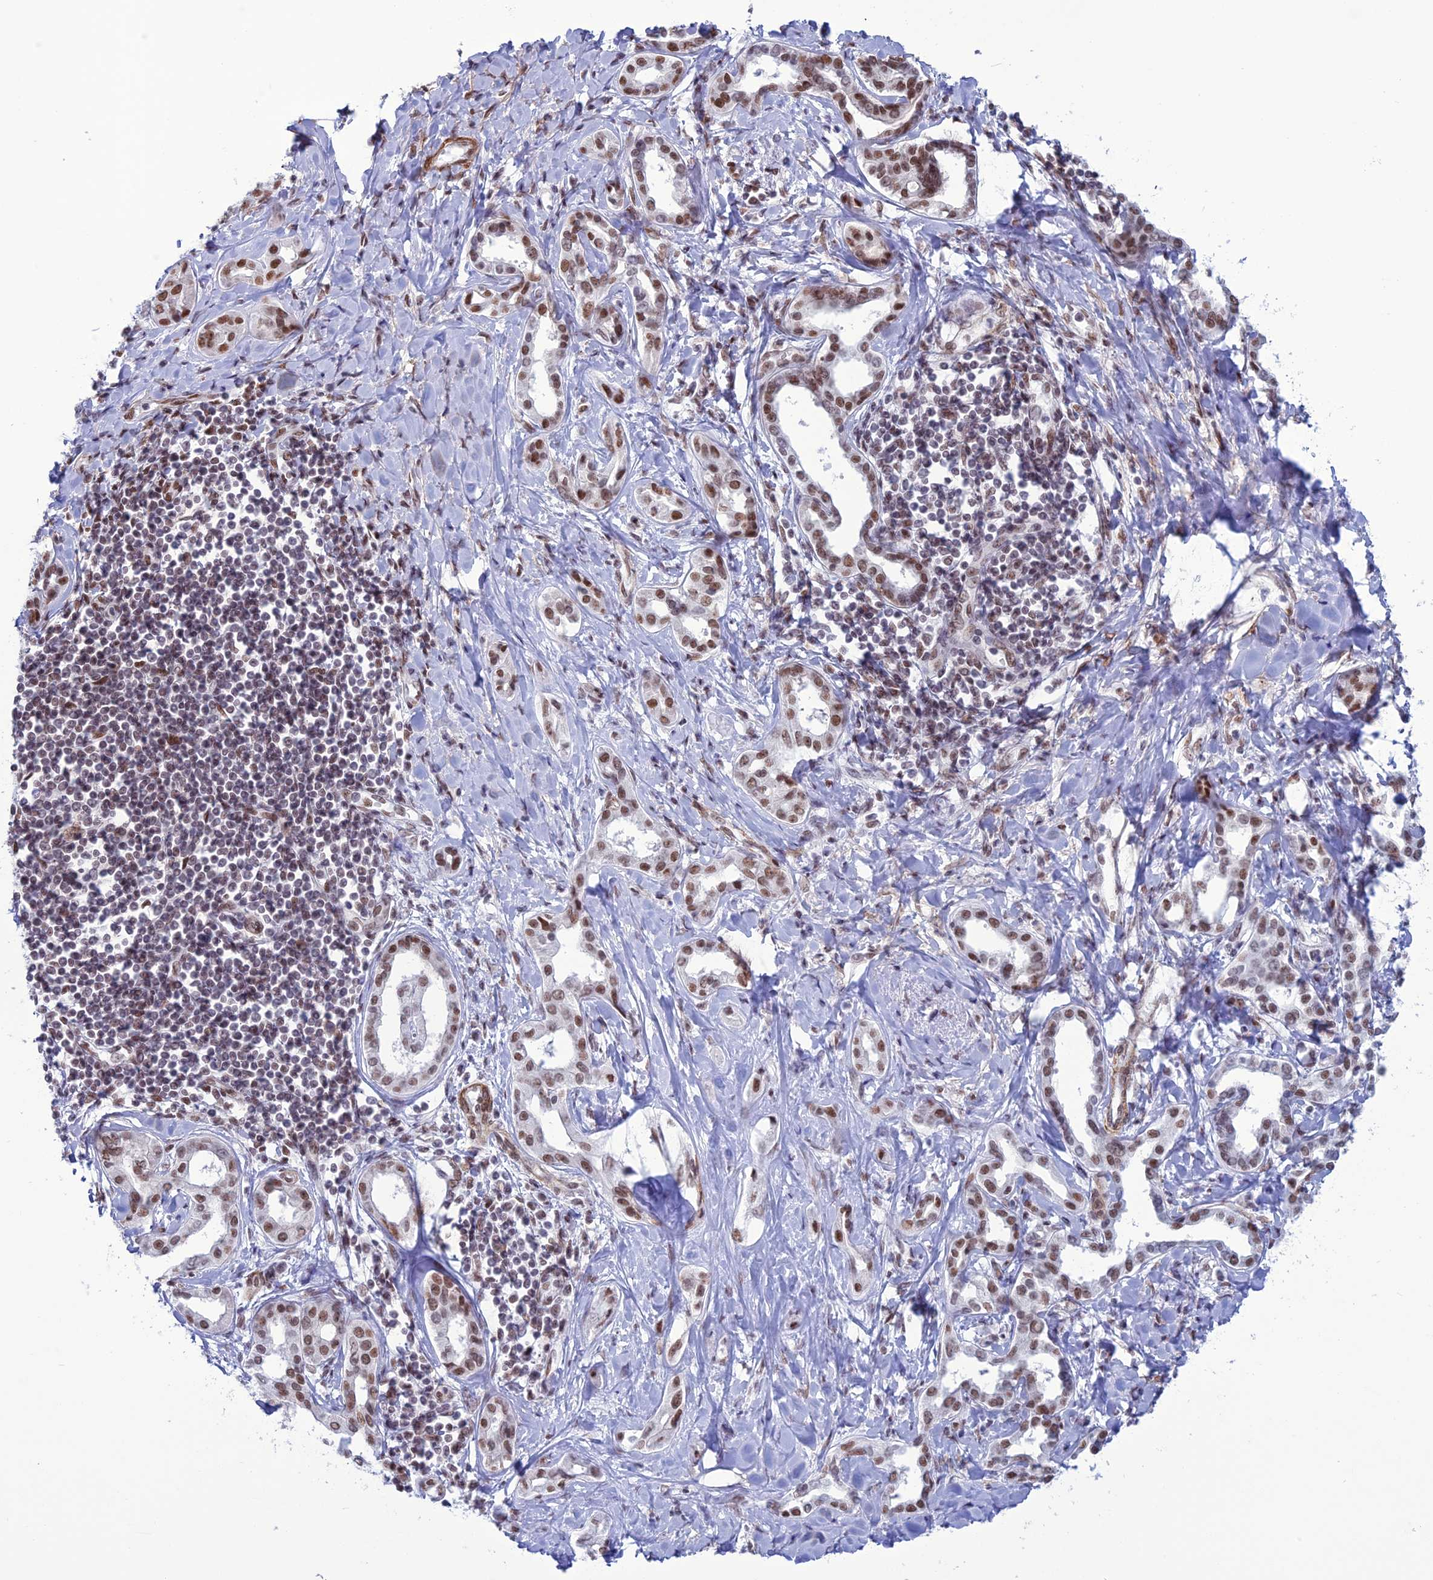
{"staining": {"intensity": "moderate", "quantity": ">75%", "location": "nuclear"}, "tissue": "liver cancer", "cell_type": "Tumor cells", "image_type": "cancer", "snomed": [{"axis": "morphology", "description": "Cholangiocarcinoma"}, {"axis": "topography", "description": "Liver"}], "caption": "Liver cancer was stained to show a protein in brown. There is medium levels of moderate nuclear expression in about >75% of tumor cells.", "gene": "U2AF1", "patient": {"sex": "female", "age": 77}}